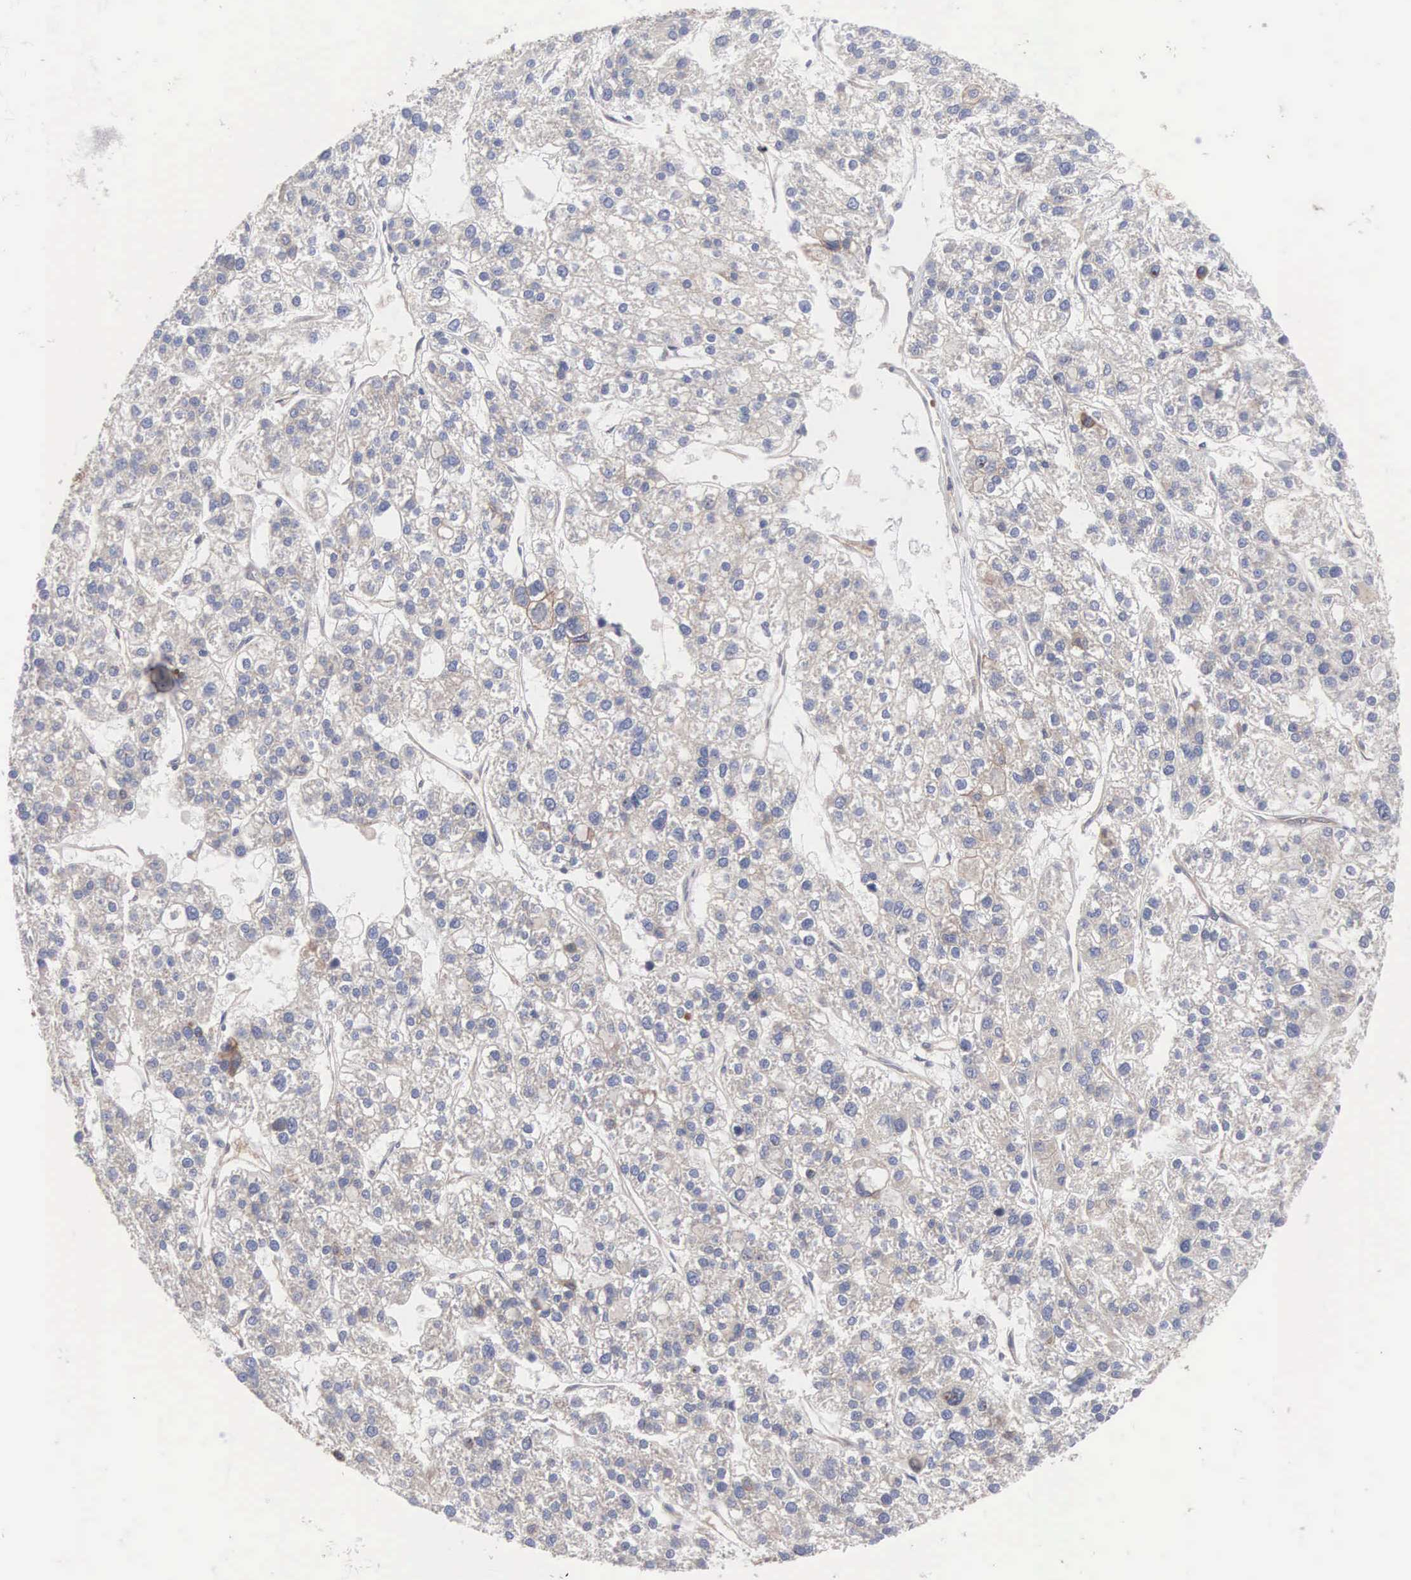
{"staining": {"intensity": "moderate", "quantity": ">75%", "location": "cytoplasmic/membranous"}, "tissue": "liver cancer", "cell_type": "Tumor cells", "image_type": "cancer", "snomed": [{"axis": "morphology", "description": "Carcinoma, Hepatocellular, NOS"}, {"axis": "topography", "description": "Liver"}], "caption": "Liver cancer stained with immunohistochemistry reveals moderate cytoplasmic/membranous staining in about >75% of tumor cells.", "gene": "INF2", "patient": {"sex": "female", "age": 85}}